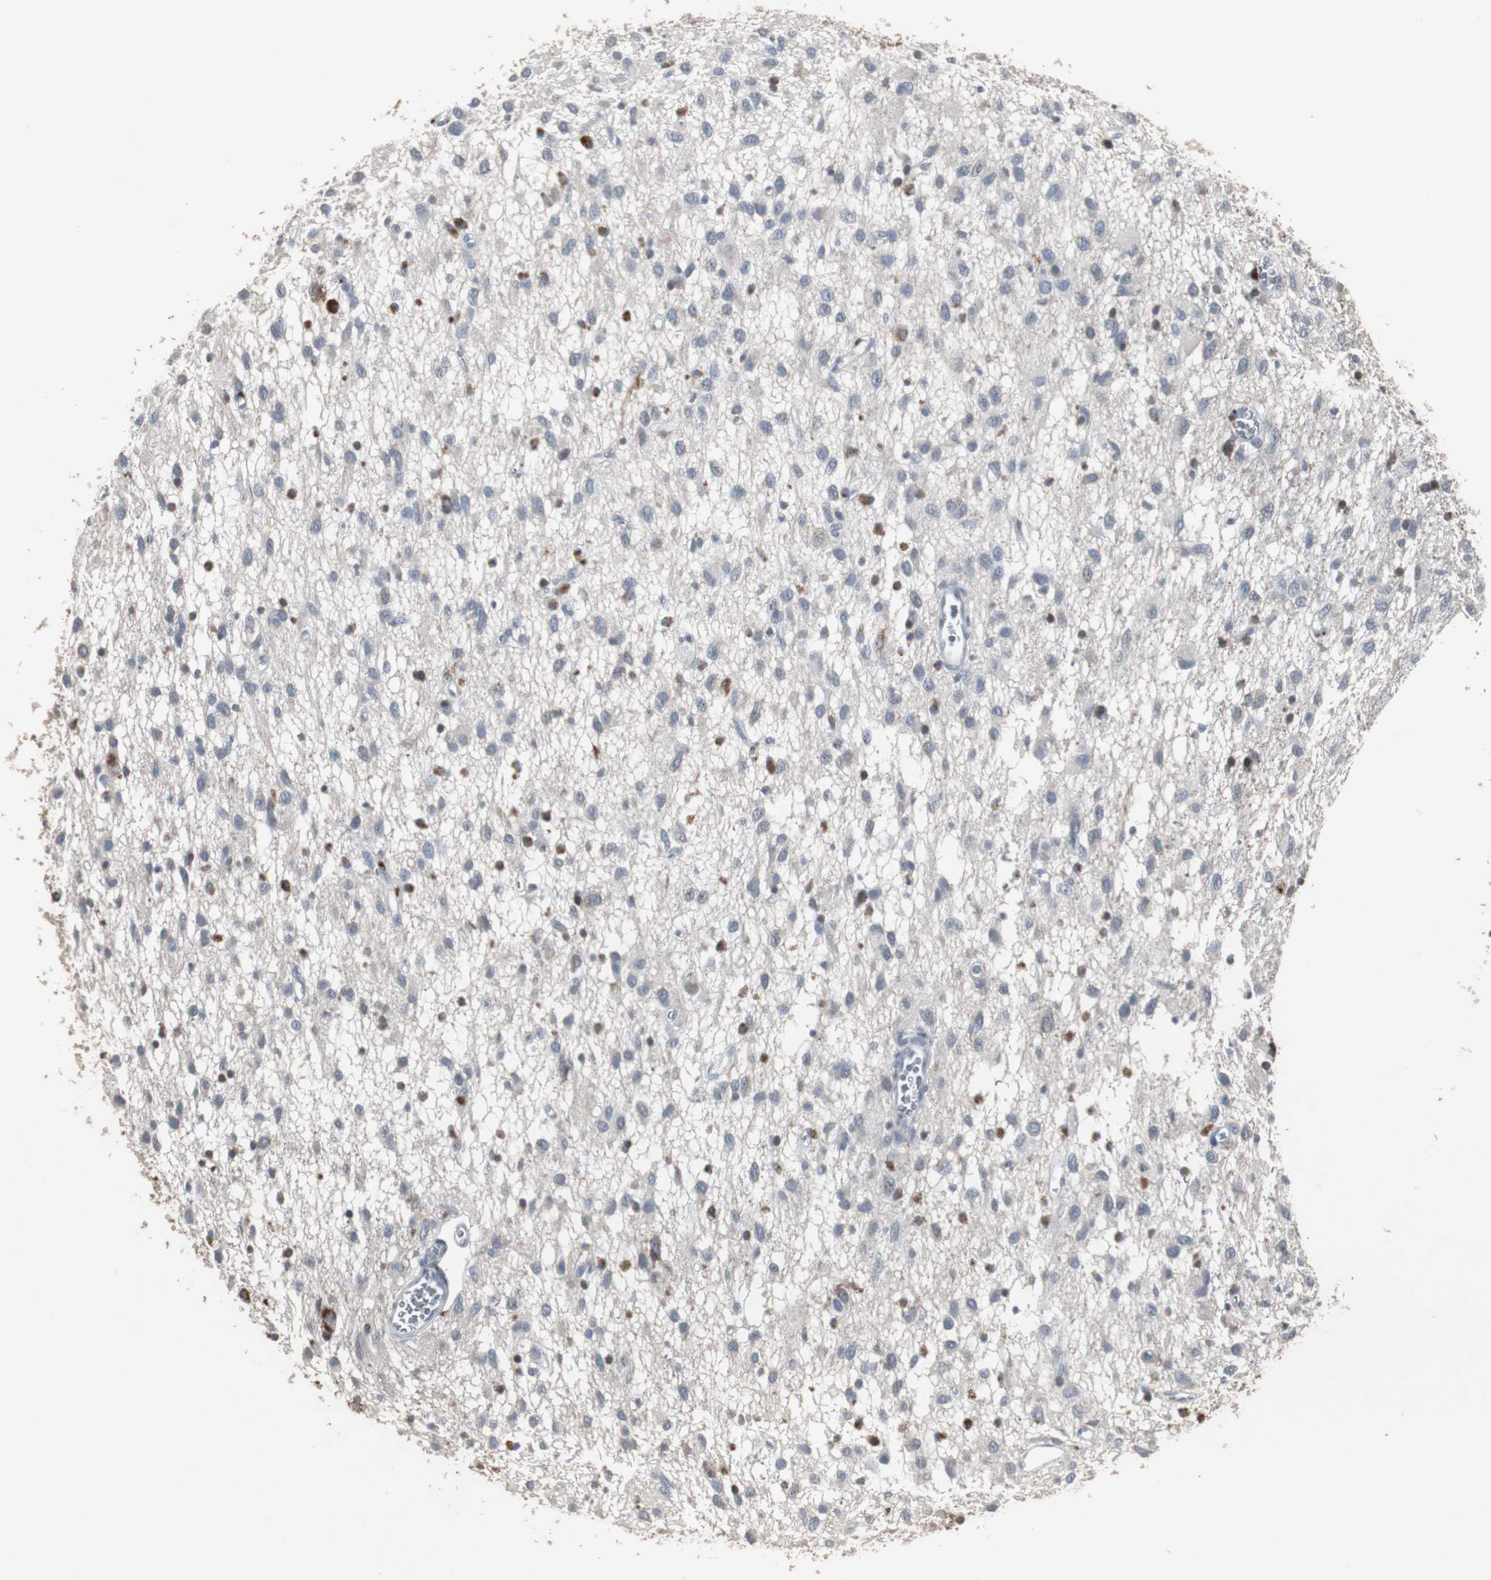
{"staining": {"intensity": "moderate", "quantity": "<25%", "location": "cytoplasmic/membranous"}, "tissue": "glioma", "cell_type": "Tumor cells", "image_type": "cancer", "snomed": [{"axis": "morphology", "description": "Glioma, malignant, Low grade"}, {"axis": "topography", "description": "Brain"}], "caption": "Immunohistochemical staining of human malignant glioma (low-grade) demonstrates low levels of moderate cytoplasmic/membranous protein positivity in approximately <25% of tumor cells.", "gene": "ACAA1", "patient": {"sex": "male", "age": 77}}